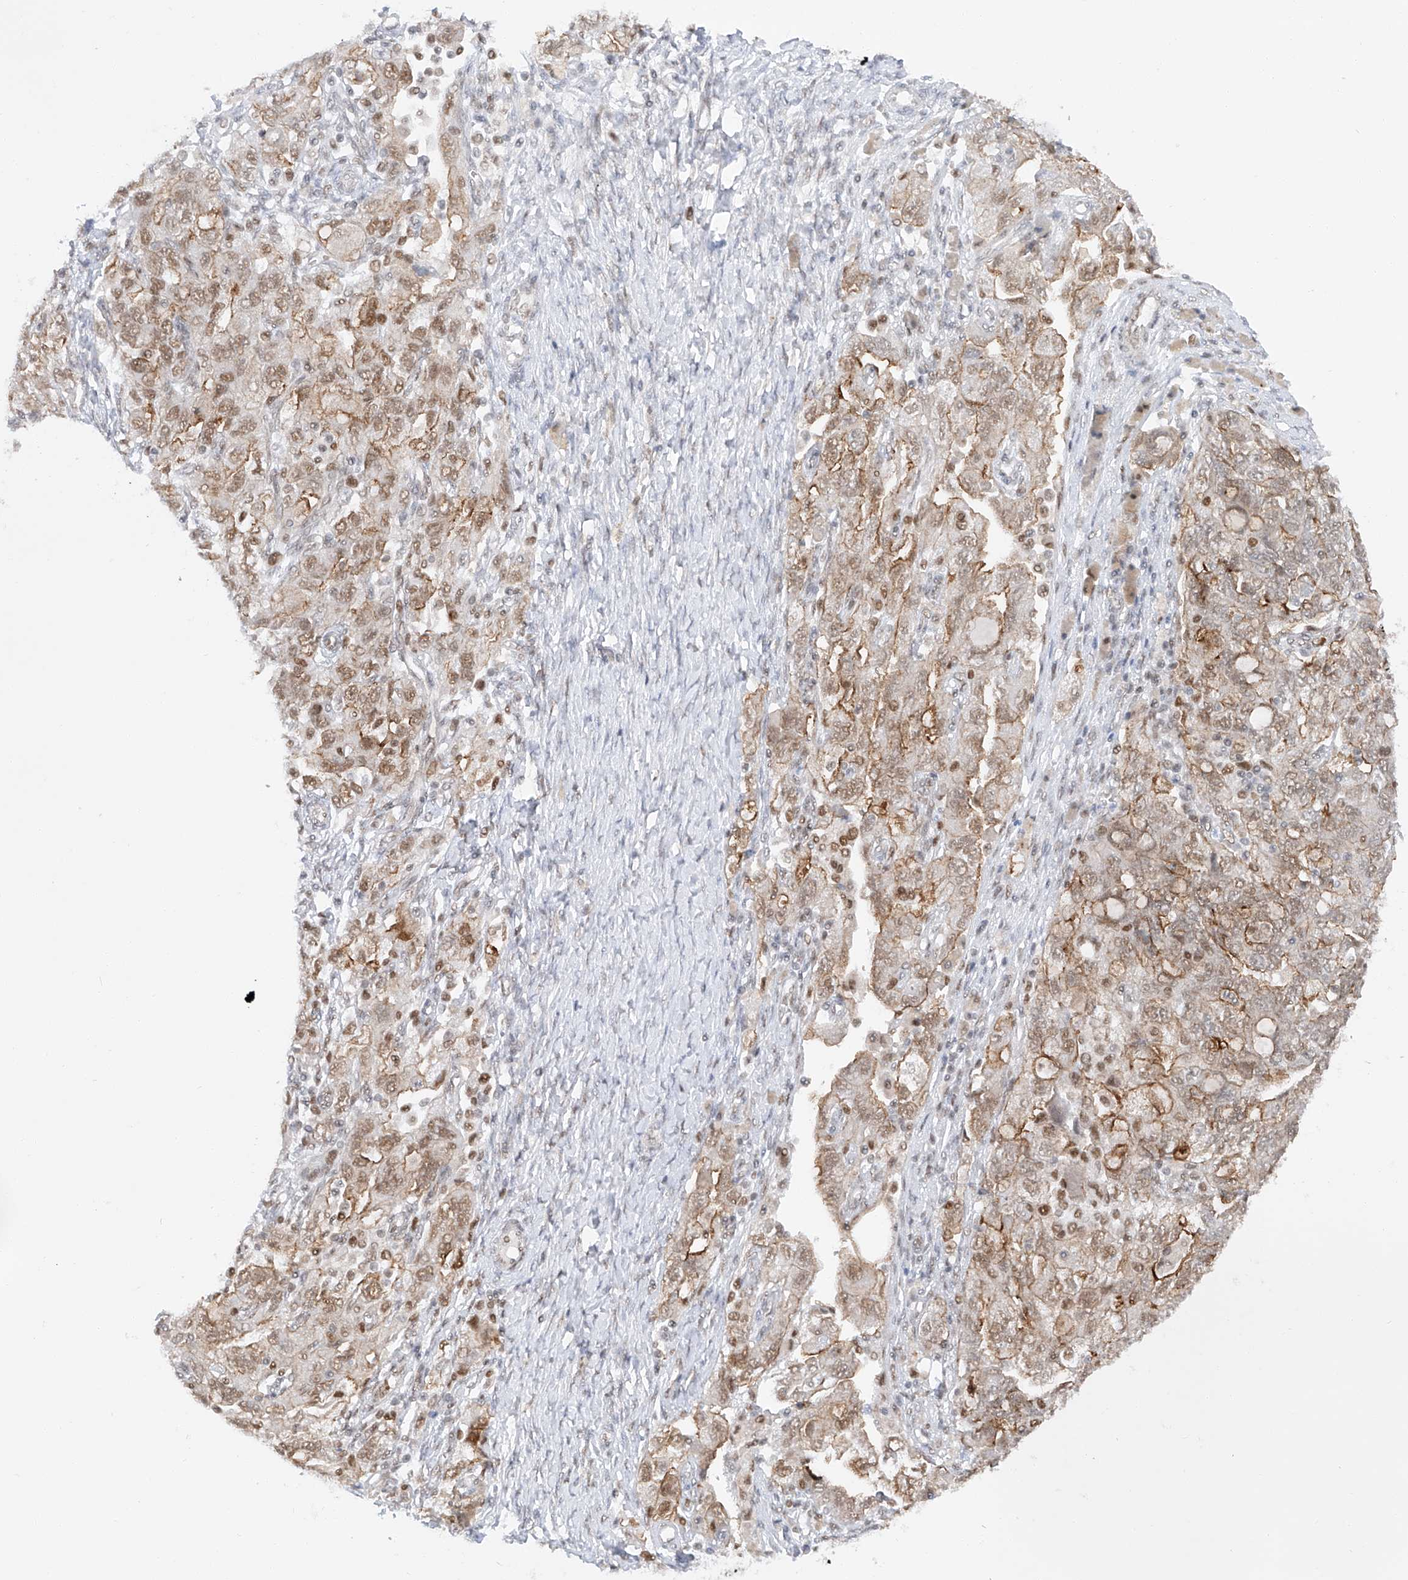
{"staining": {"intensity": "moderate", "quantity": ">75%", "location": "cytoplasmic/membranous,nuclear"}, "tissue": "ovarian cancer", "cell_type": "Tumor cells", "image_type": "cancer", "snomed": [{"axis": "morphology", "description": "Carcinoma, NOS"}, {"axis": "morphology", "description": "Cystadenocarcinoma, serous, NOS"}, {"axis": "topography", "description": "Ovary"}], "caption": "Immunohistochemistry (IHC) image of neoplastic tissue: ovarian cancer (serous cystadenocarcinoma) stained using IHC demonstrates medium levels of moderate protein expression localized specifically in the cytoplasmic/membranous and nuclear of tumor cells, appearing as a cytoplasmic/membranous and nuclear brown color.", "gene": "POGK", "patient": {"sex": "female", "age": 69}}